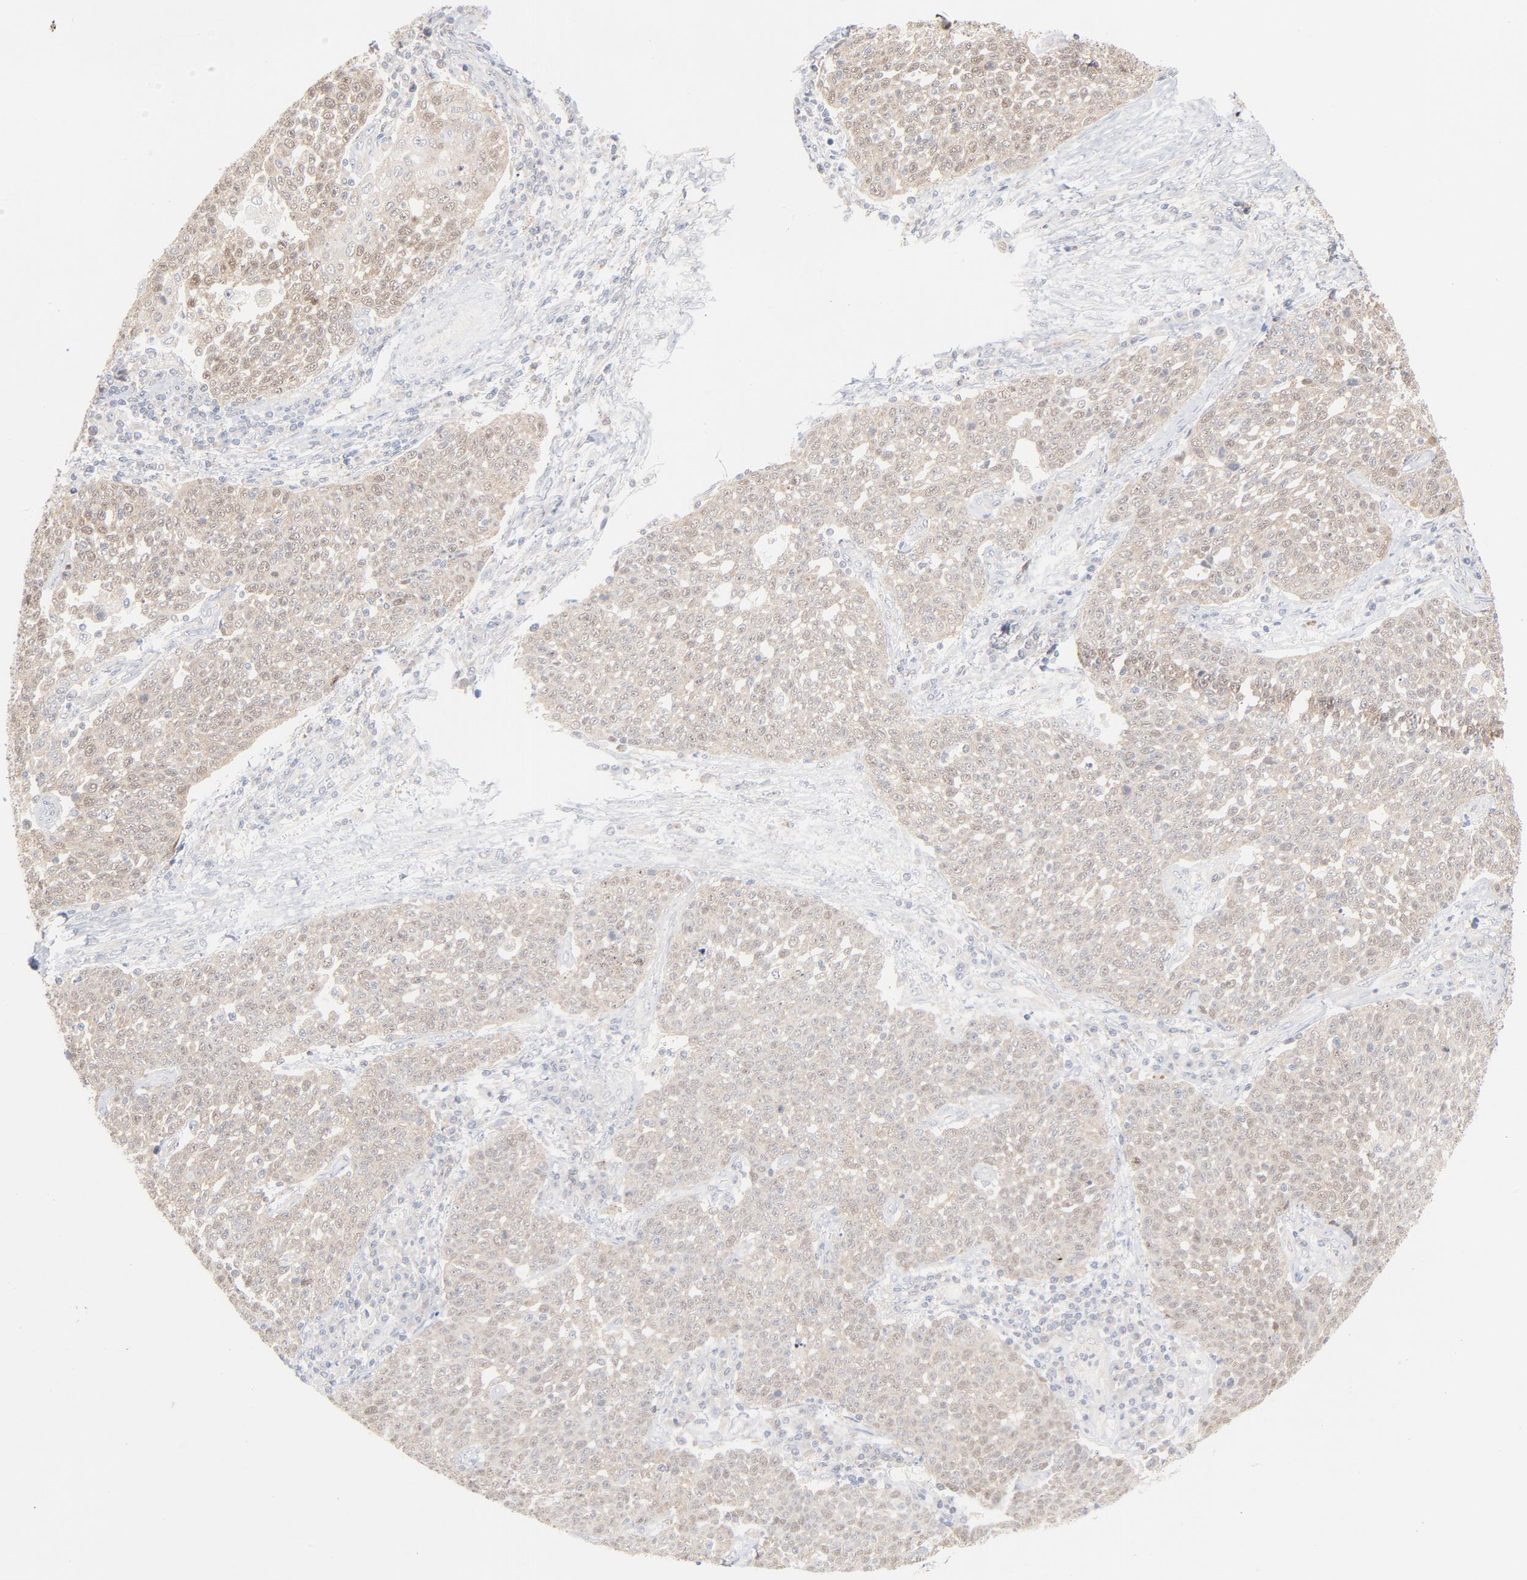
{"staining": {"intensity": "weak", "quantity": "25%-75%", "location": "nuclear"}, "tissue": "cervical cancer", "cell_type": "Tumor cells", "image_type": "cancer", "snomed": [{"axis": "morphology", "description": "Squamous cell carcinoma, NOS"}, {"axis": "topography", "description": "Cervix"}], "caption": "An immunohistochemistry (IHC) photomicrograph of tumor tissue is shown. Protein staining in brown shows weak nuclear positivity in cervical cancer (squamous cell carcinoma) within tumor cells.", "gene": "UBL4A", "patient": {"sex": "female", "age": 34}}